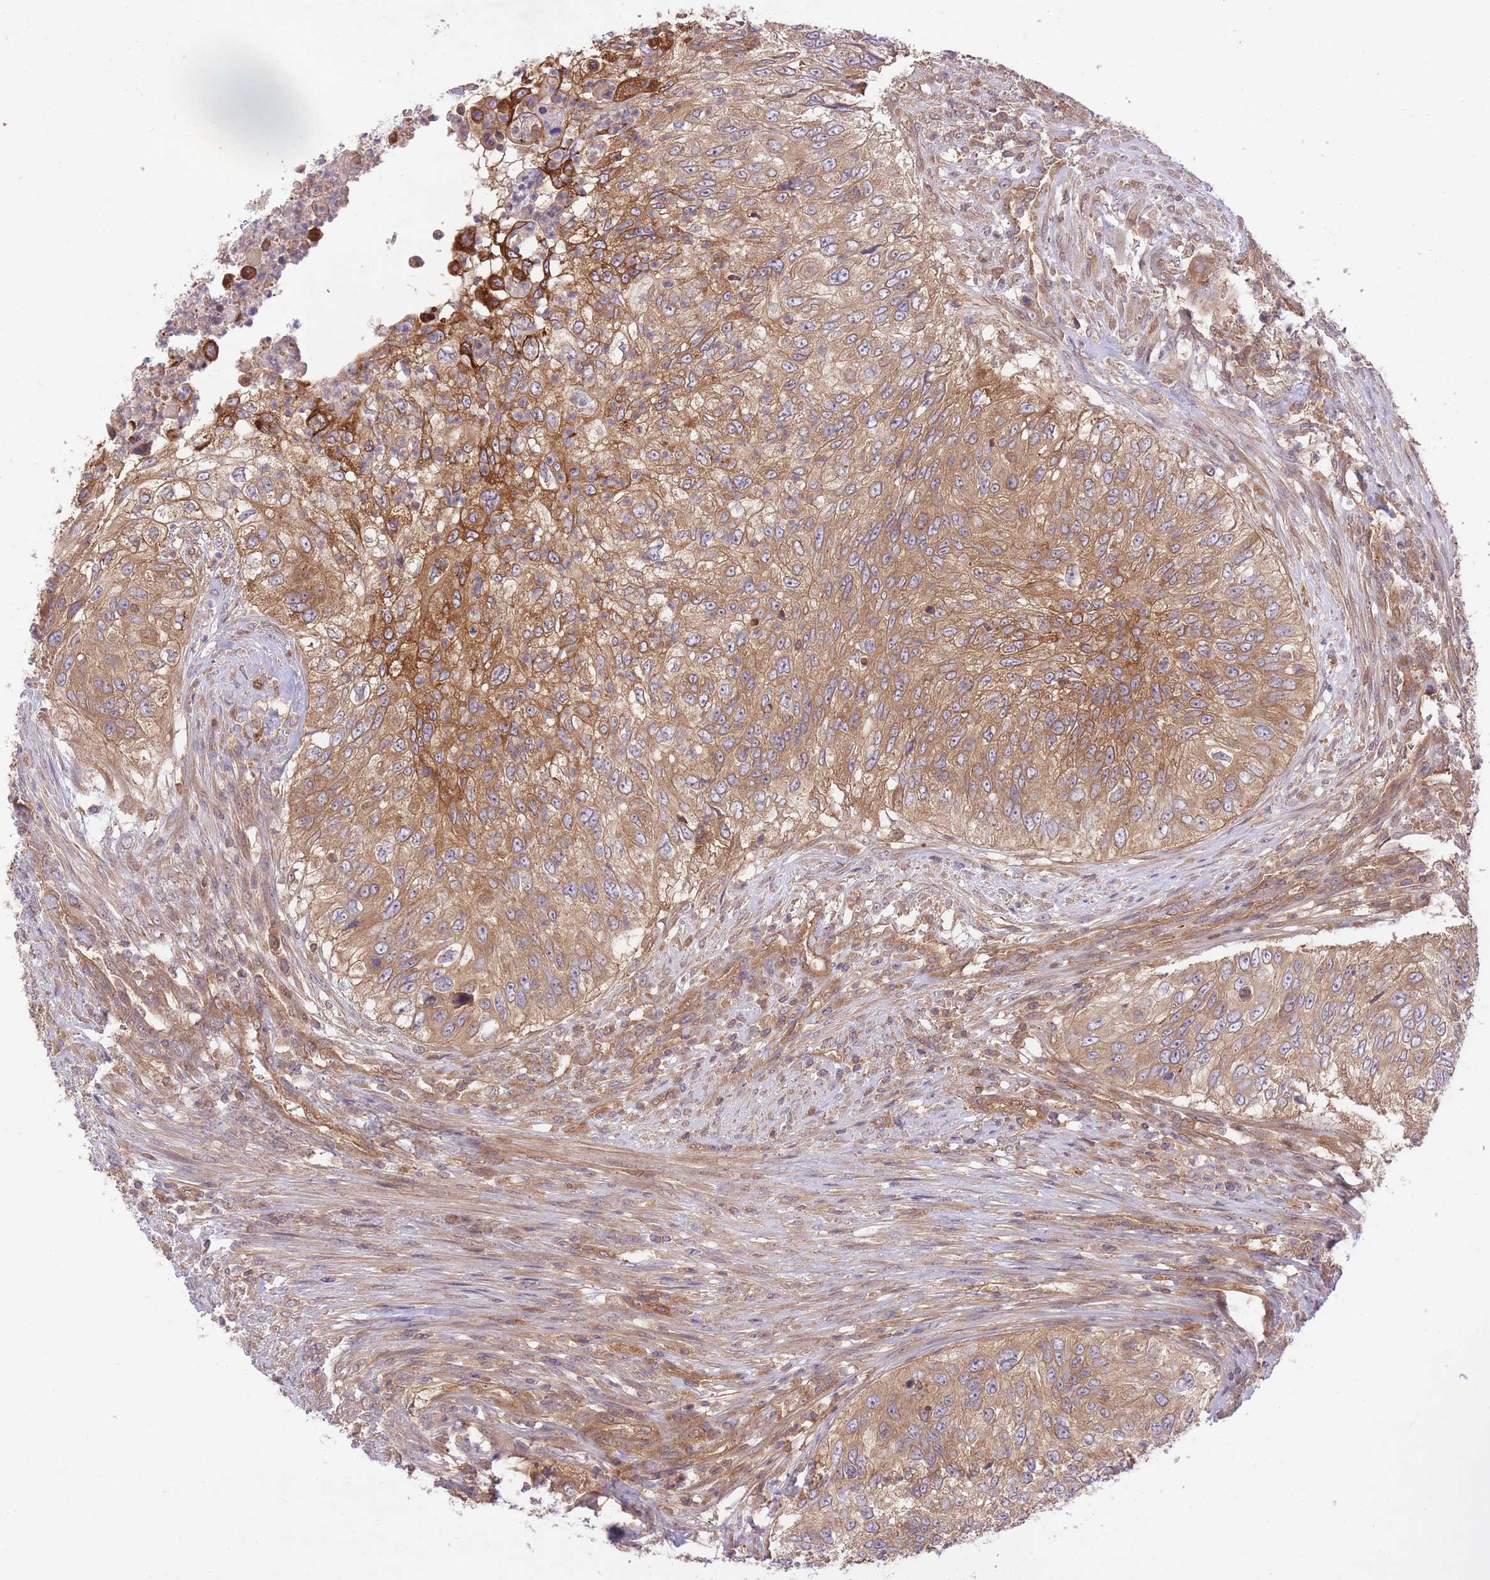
{"staining": {"intensity": "moderate", "quantity": ">75%", "location": "cytoplasmic/membranous"}, "tissue": "urothelial cancer", "cell_type": "Tumor cells", "image_type": "cancer", "snomed": [{"axis": "morphology", "description": "Urothelial carcinoma, High grade"}, {"axis": "topography", "description": "Urinary bladder"}], "caption": "Protein positivity by IHC reveals moderate cytoplasmic/membranous expression in approximately >75% of tumor cells in urothelial cancer.", "gene": "PREP", "patient": {"sex": "female", "age": 60}}